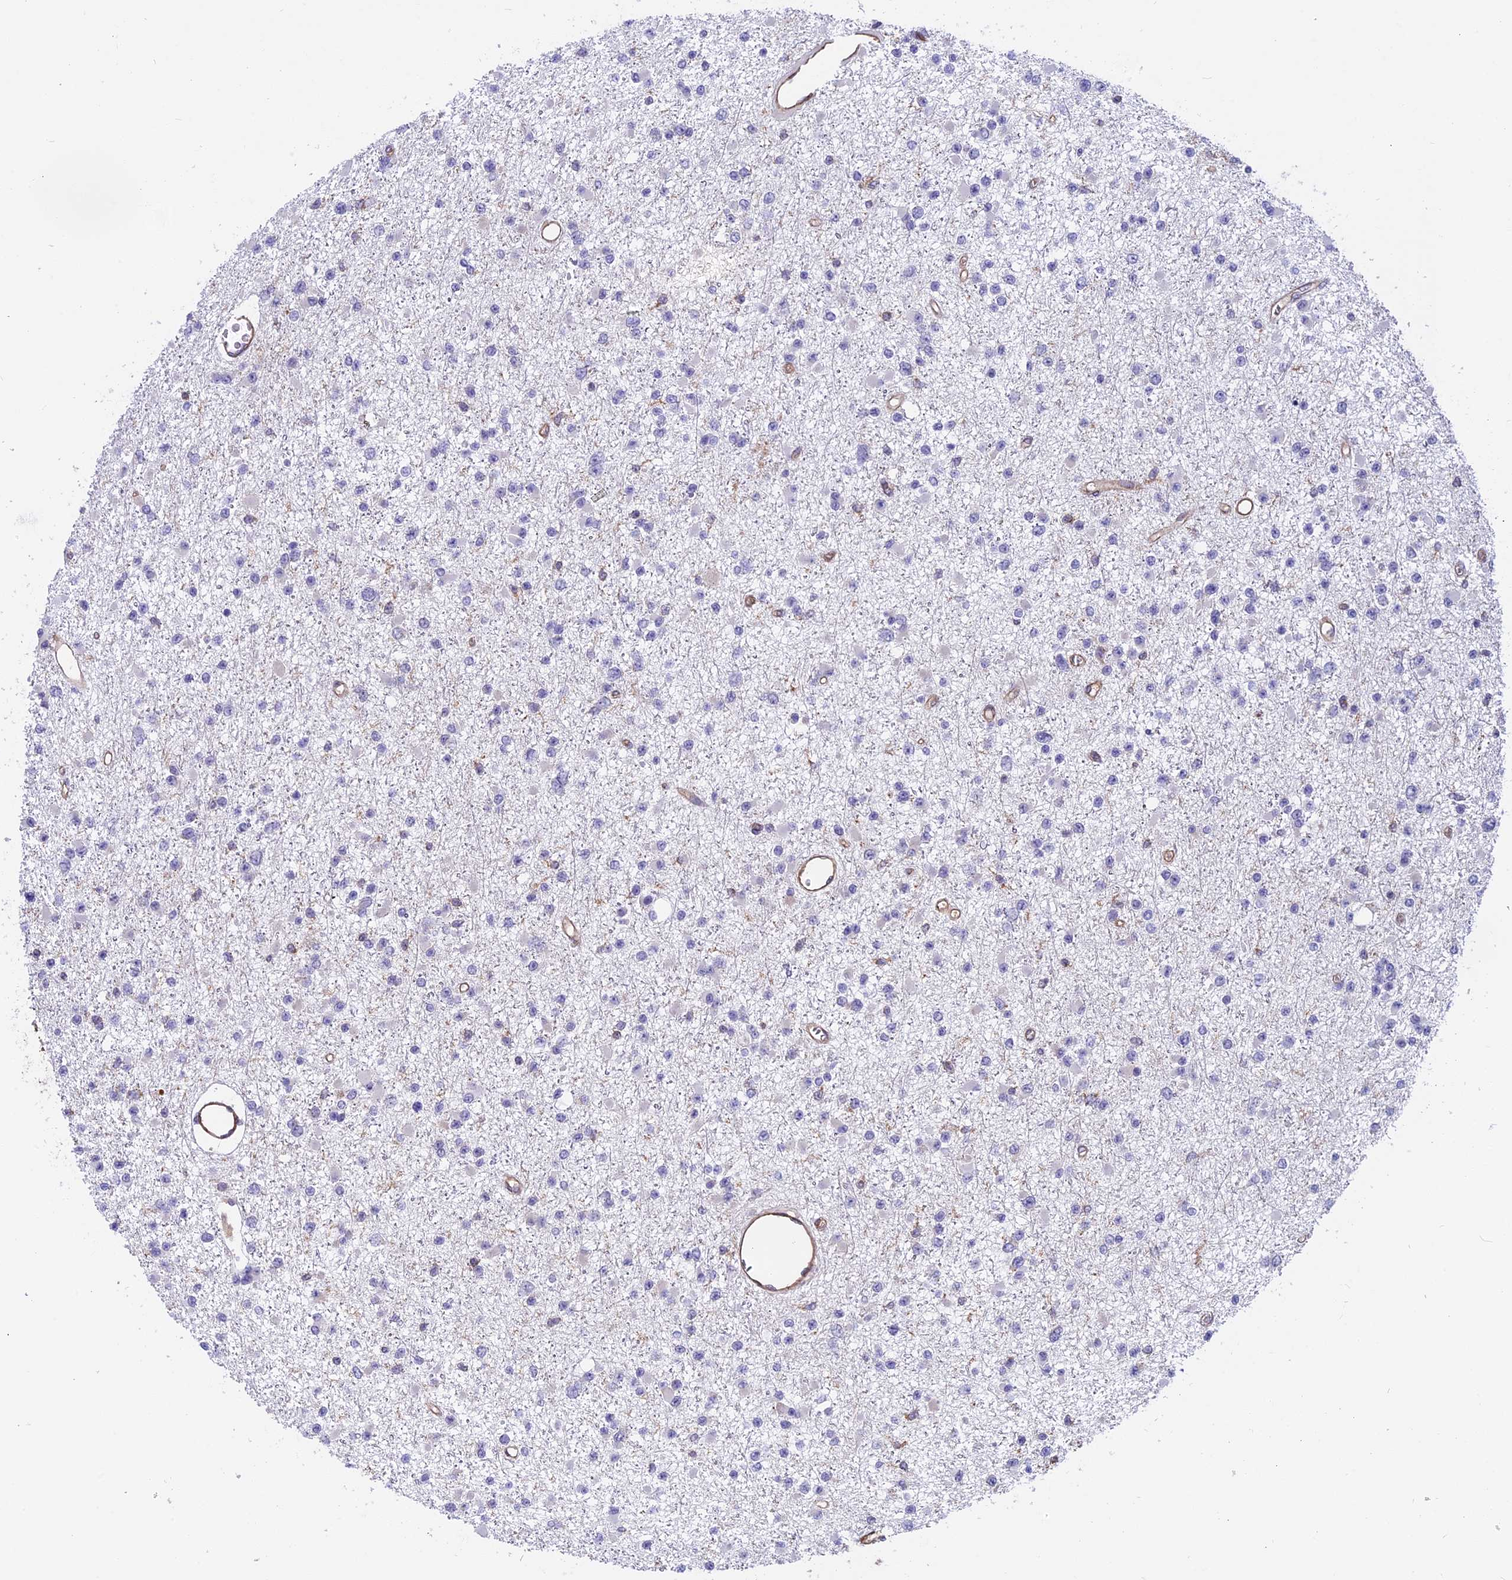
{"staining": {"intensity": "negative", "quantity": "none", "location": "none"}, "tissue": "glioma", "cell_type": "Tumor cells", "image_type": "cancer", "snomed": [{"axis": "morphology", "description": "Glioma, malignant, Low grade"}, {"axis": "topography", "description": "Brain"}], "caption": "Tumor cells show no significant protein staining in glioma.", "gene": "EHBP1L1", "patient": {"sex": "female", "age": 22}}